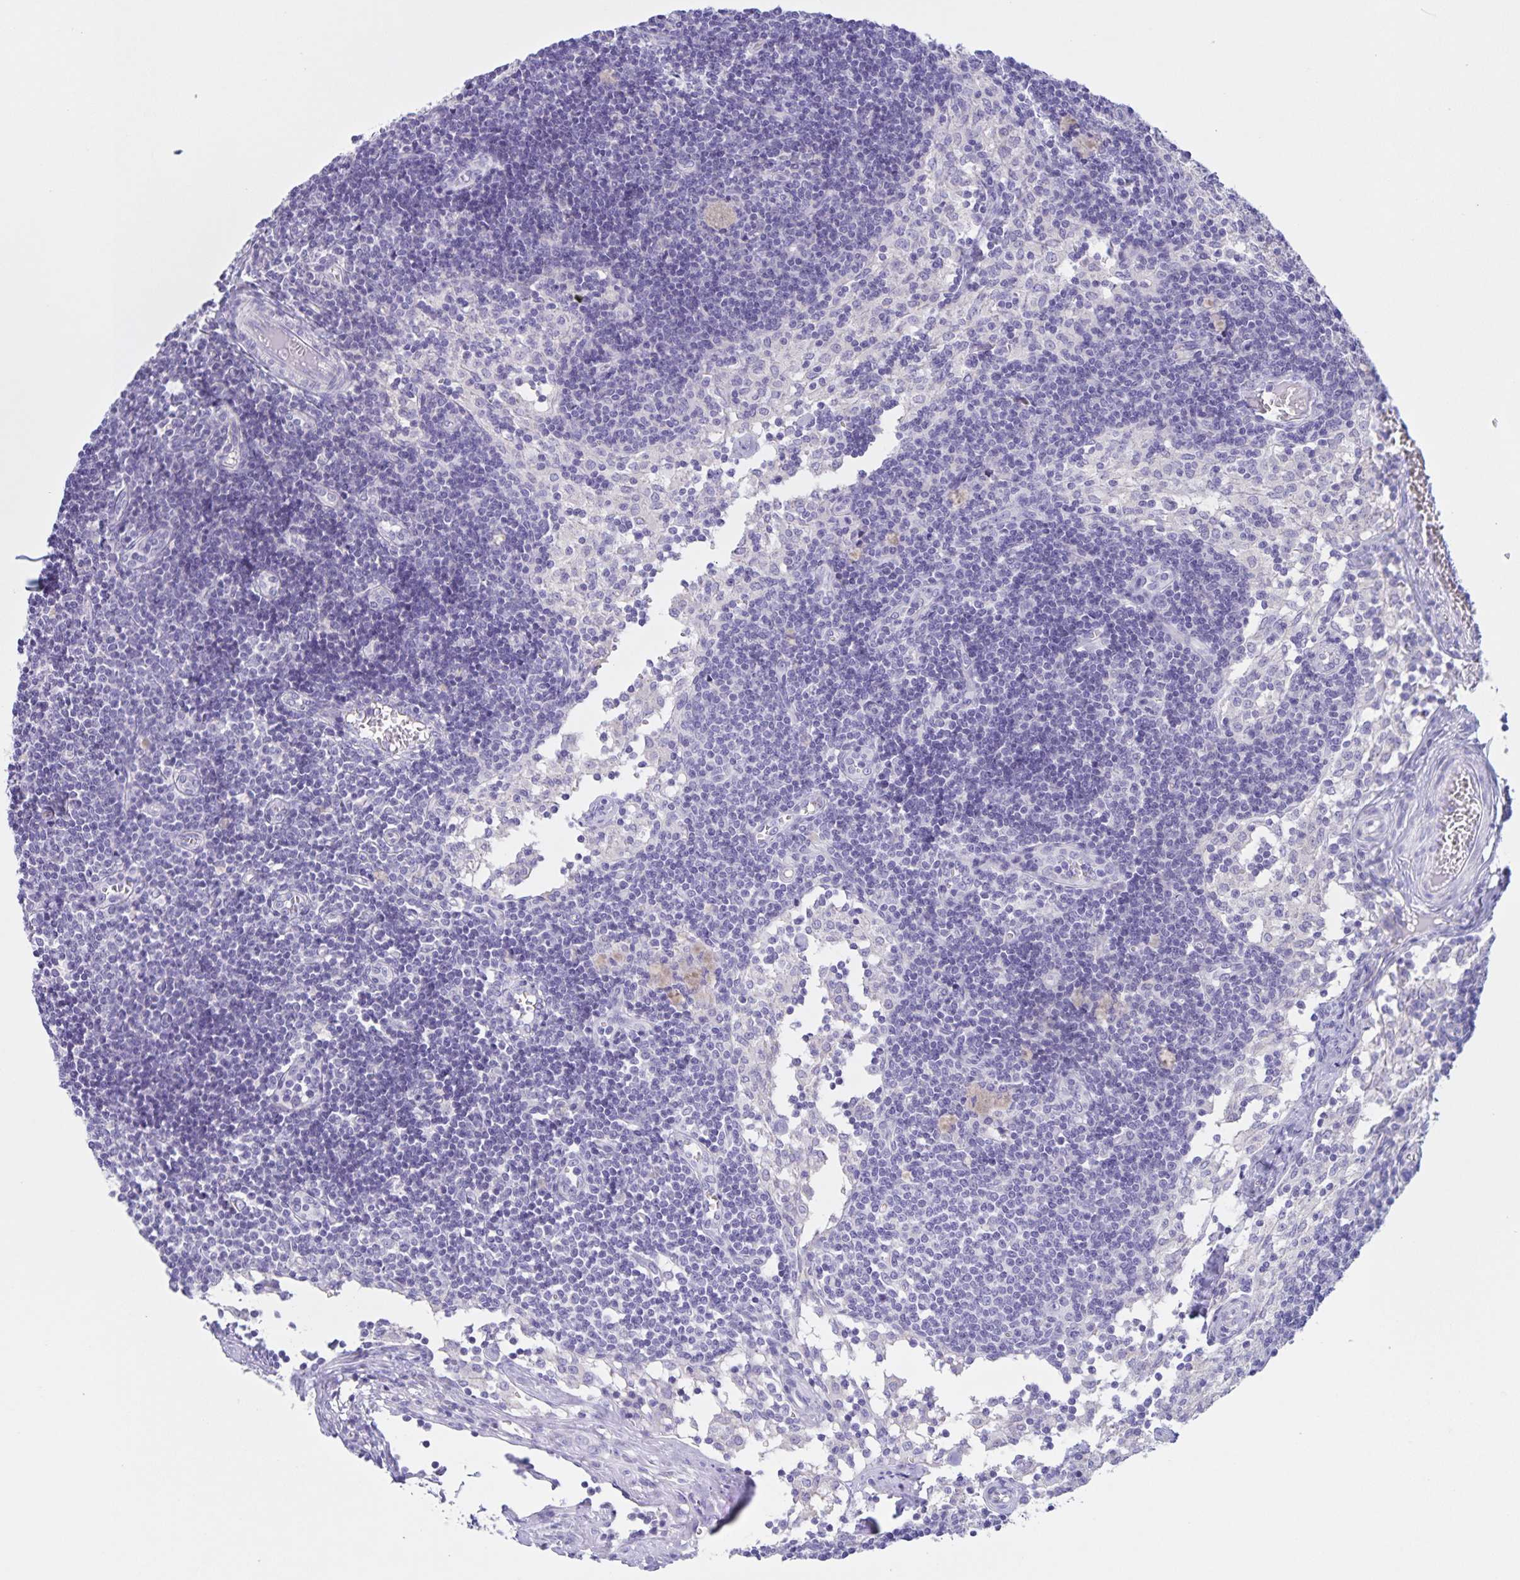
{"staining": {"intensity": "negative", "quantity": "none", "location": "none"}, "tissue": "lymph node", "cell_type": "Non-germinal center cells", "image_type": "normal", "snomed": [{"axis": "morphology", "description": "Normal tissue, NOS"}, {"axis": "topography", "description": "Lymph node"}], "caption": "This micrograph is of benign lymph node stained with IHC to label a protein in brown with the nuclei are counter-stained blue. There is no expression in non-germinal center cells.", "gene": "DMGDH", "patient": {"sex": "female", "age": 31}}